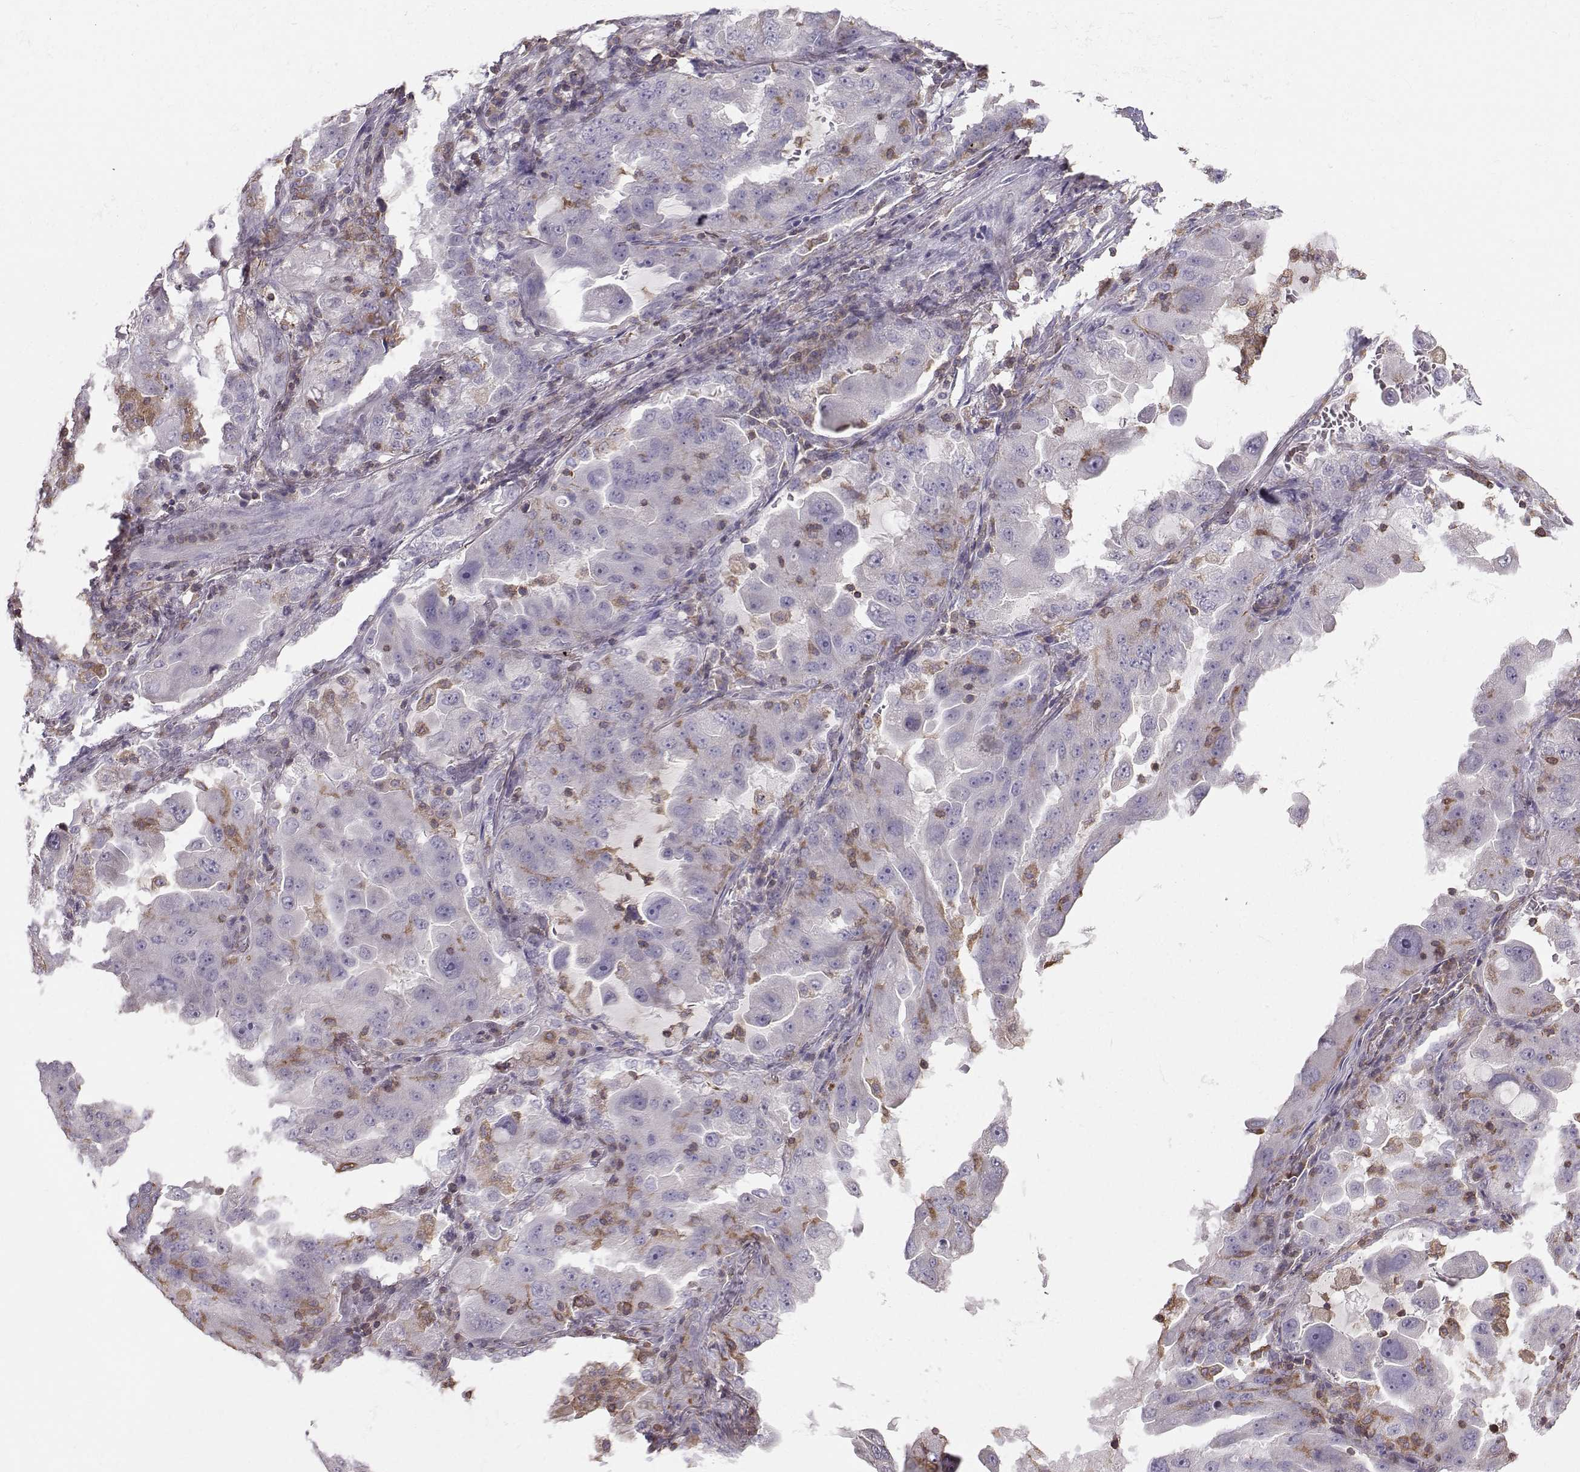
{"staining": {"intensity": "negative", "quantity": "none", "location": "none"}, "tissue": "lung cancer", "cell_type": "Tumor cells", "image_type": "cancer", "snomed": [{"axis": "morphology", "description": "Adenocarcinoma, NOS"}, {"axis": "topography", "description": "Lung"}], "caption": "Lung adenocarcinoma stained for a protein using IHC demonstrates no staining tumor cells.", "gene": "ZBTB32", "patient": {"sex": "female", "age": 61}}